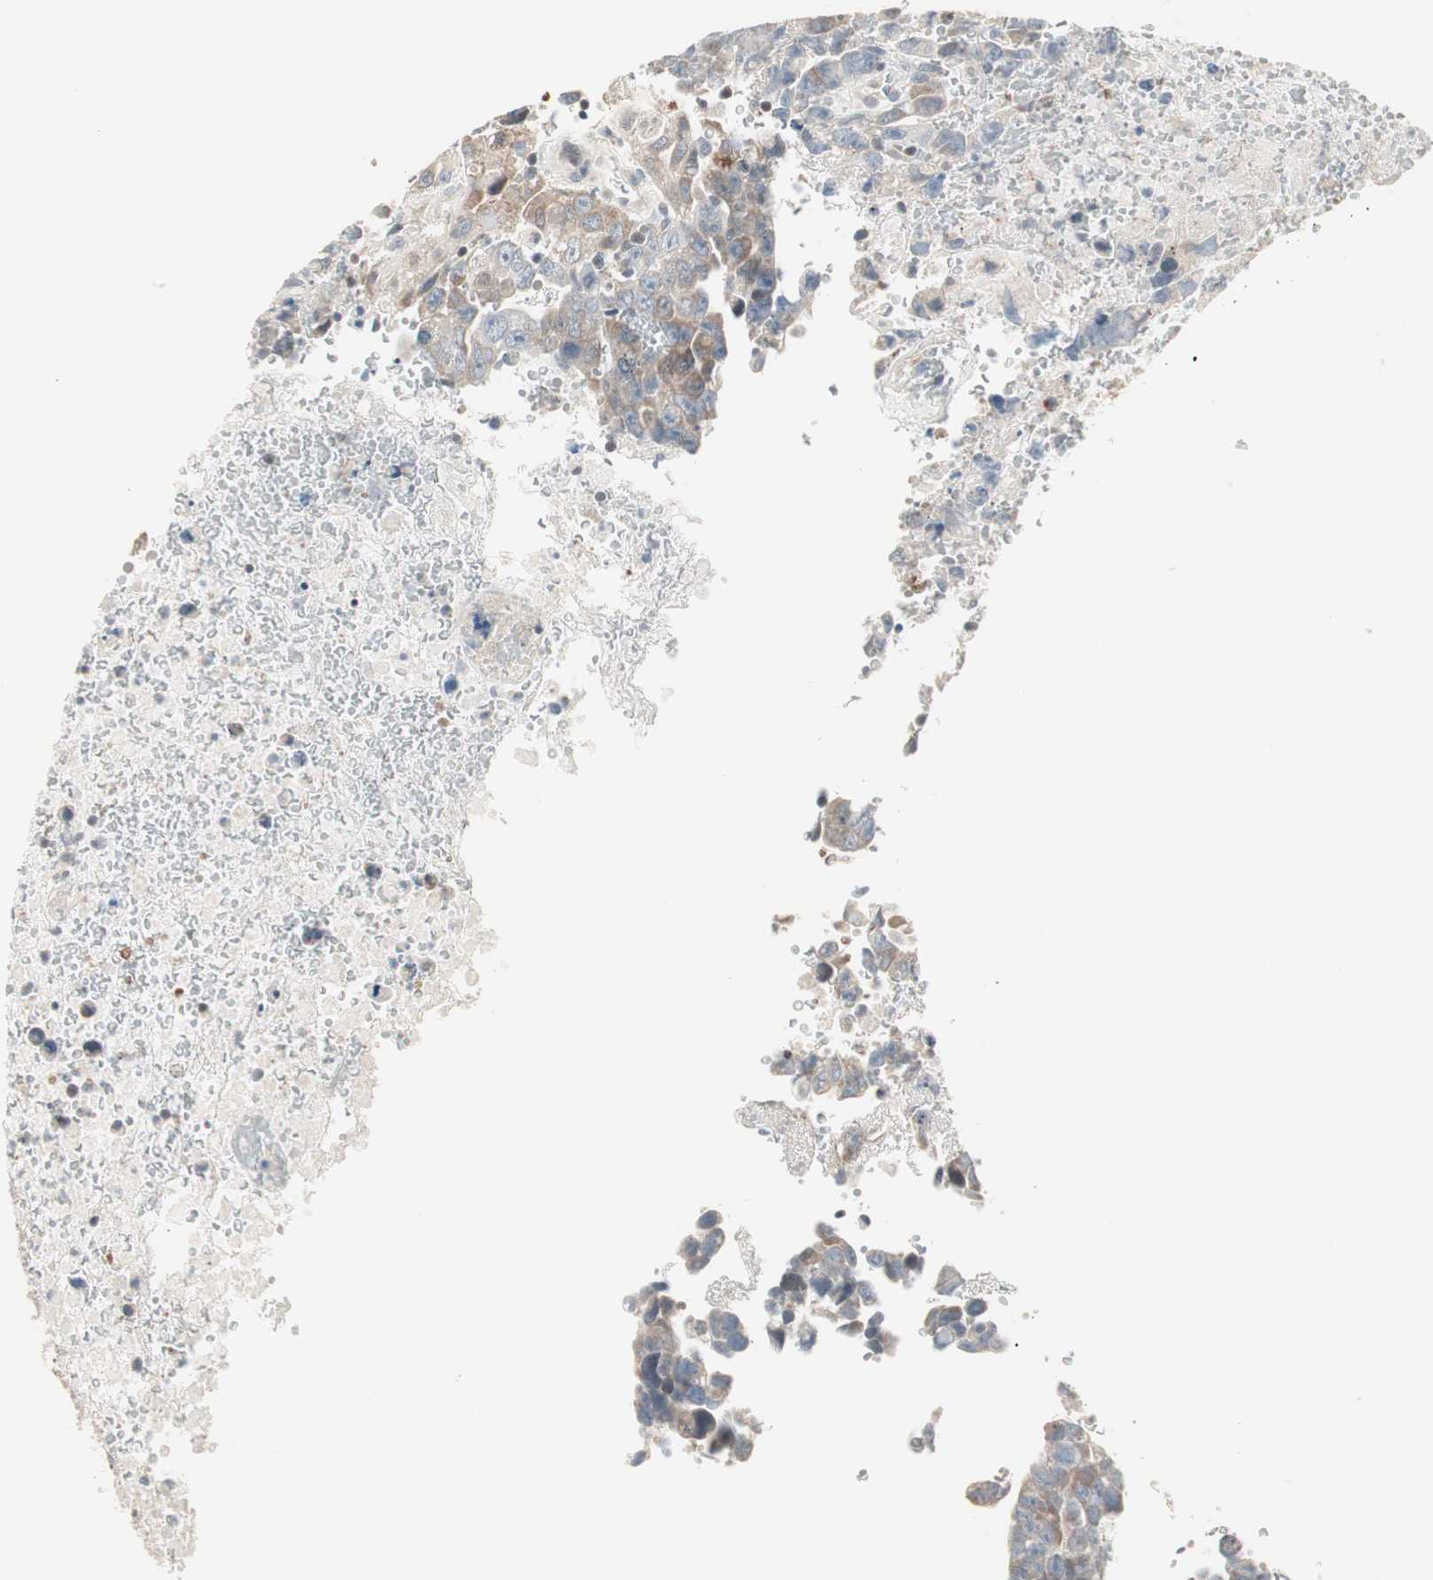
{"staining": {"intensity": "moderate", "quantity": ">75%", "location": "cytoplasmic/membranous"}, "tissue": "testis cancer", "cell_type": "Tumor cells", "image_type": "cancer", "snomed": [{"axis": "morphology", "description": "Carcinoma, Embryonal, NOS"}, {"axis": "topography", "description": "Testis"}], "caption": "The image demonstrates a brown stain indicating the presence of a protein in the cytoplasmic/membranous of tumor cells in testis cancer (embryonal carcinoma).", "gene": "PDZK1", "patient": {"sex": "male", "age": 28}}